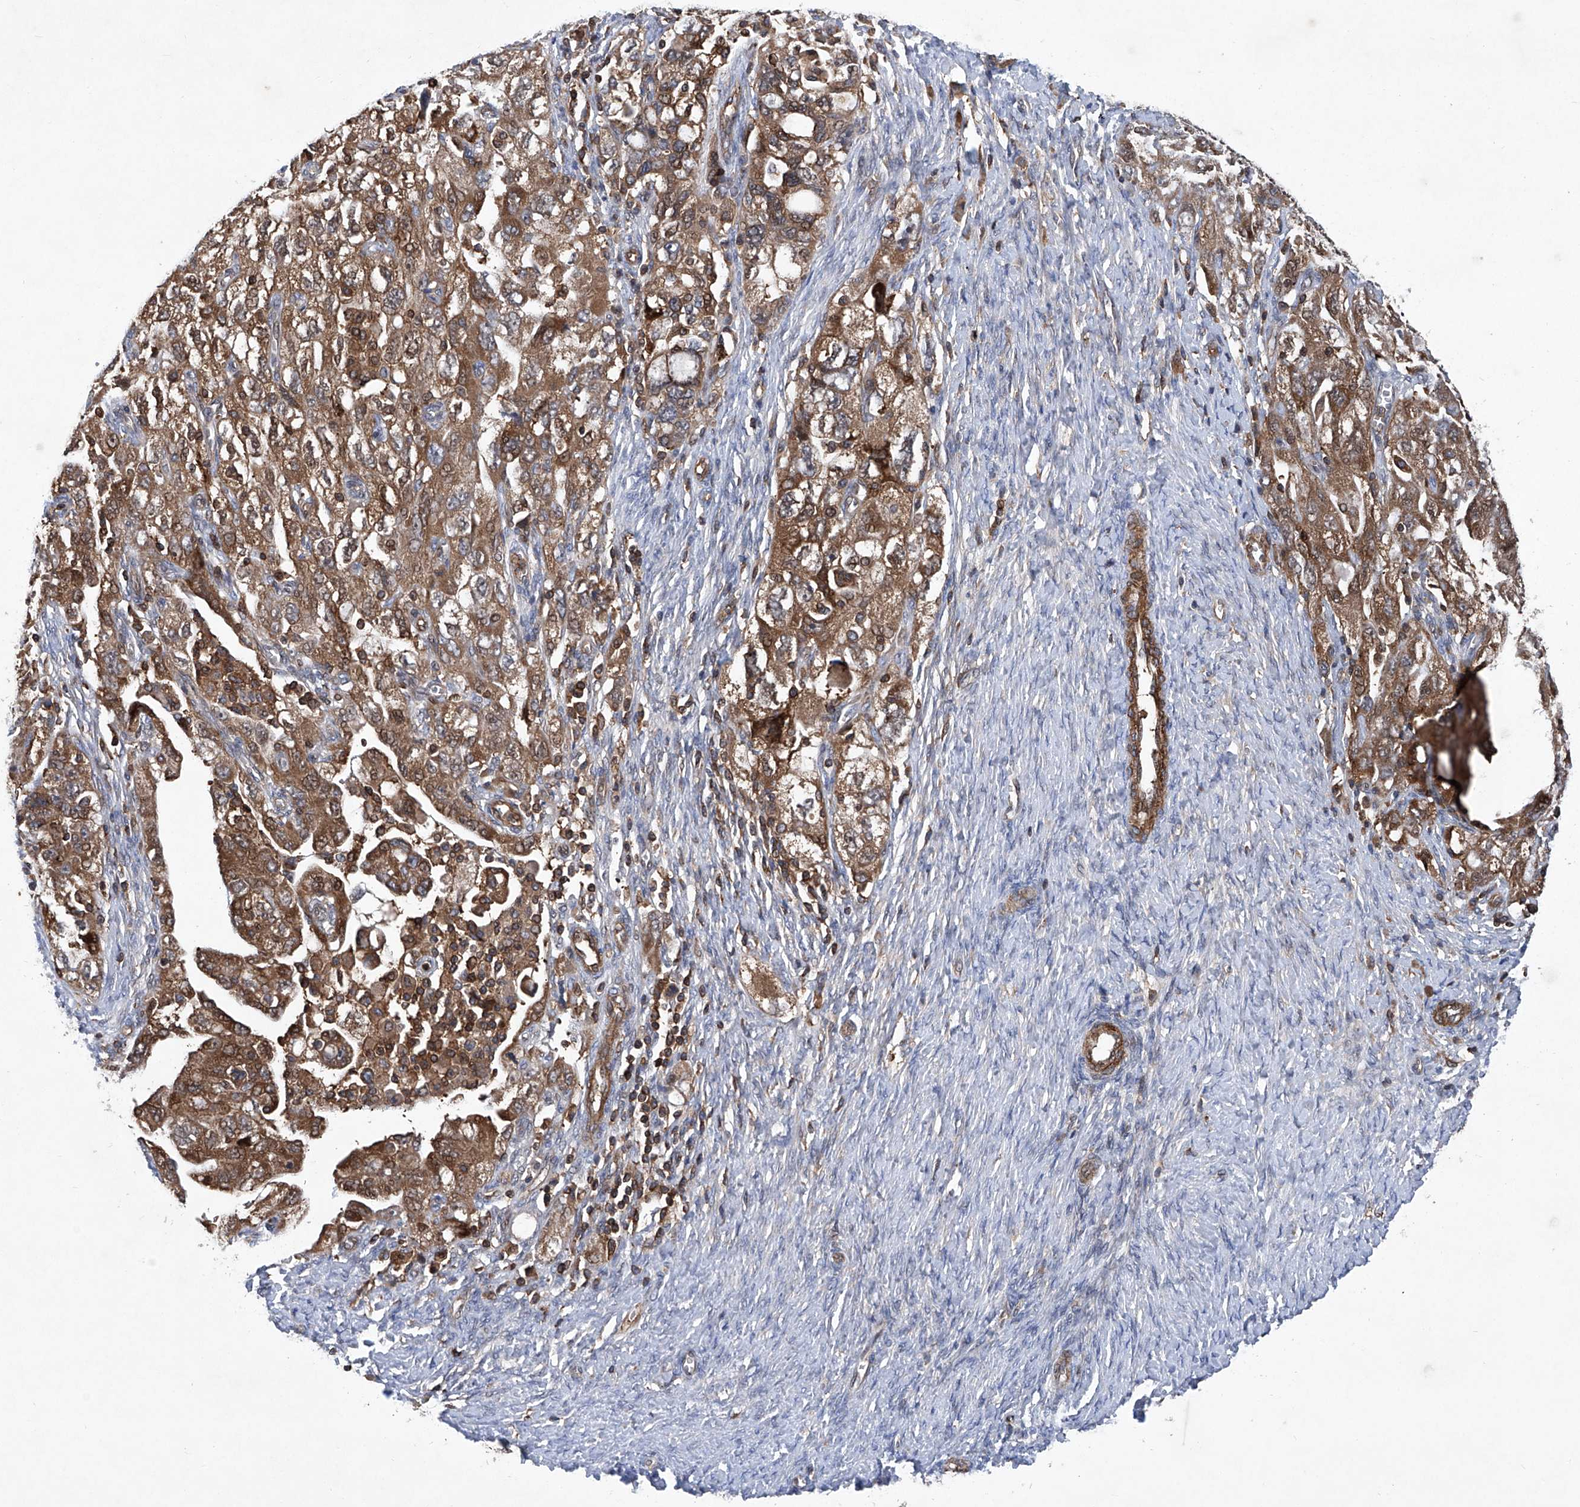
{"staining": {"intensity": "moderate", "quantity": ">75%", "location": "cytoplasmic/membranous"}, "tissue": "ovarian cancer", "cell_type": "Tumor cells", "image_type": "cancer", "snomed": [{"axis": "morphology", "description": "Carcinoma, NOS"}, {"axis": "morphology", "description": "Cystadenocarcinoma, serous, NOS"}, {"axis": "topography", "description": "Ovary"}], "caption": "Immunohistochemistry (IHC) (DAB (3,3'-diaminobenzidine)) staining of human carcinoma (ovarian) shows moderate cytoplasmic/membranous protein staining in about >75% of tumor cells. Nuclei are stained in blue.", "gene": "NT5C3A", "patient": {"sex": "female", "age": 69}}